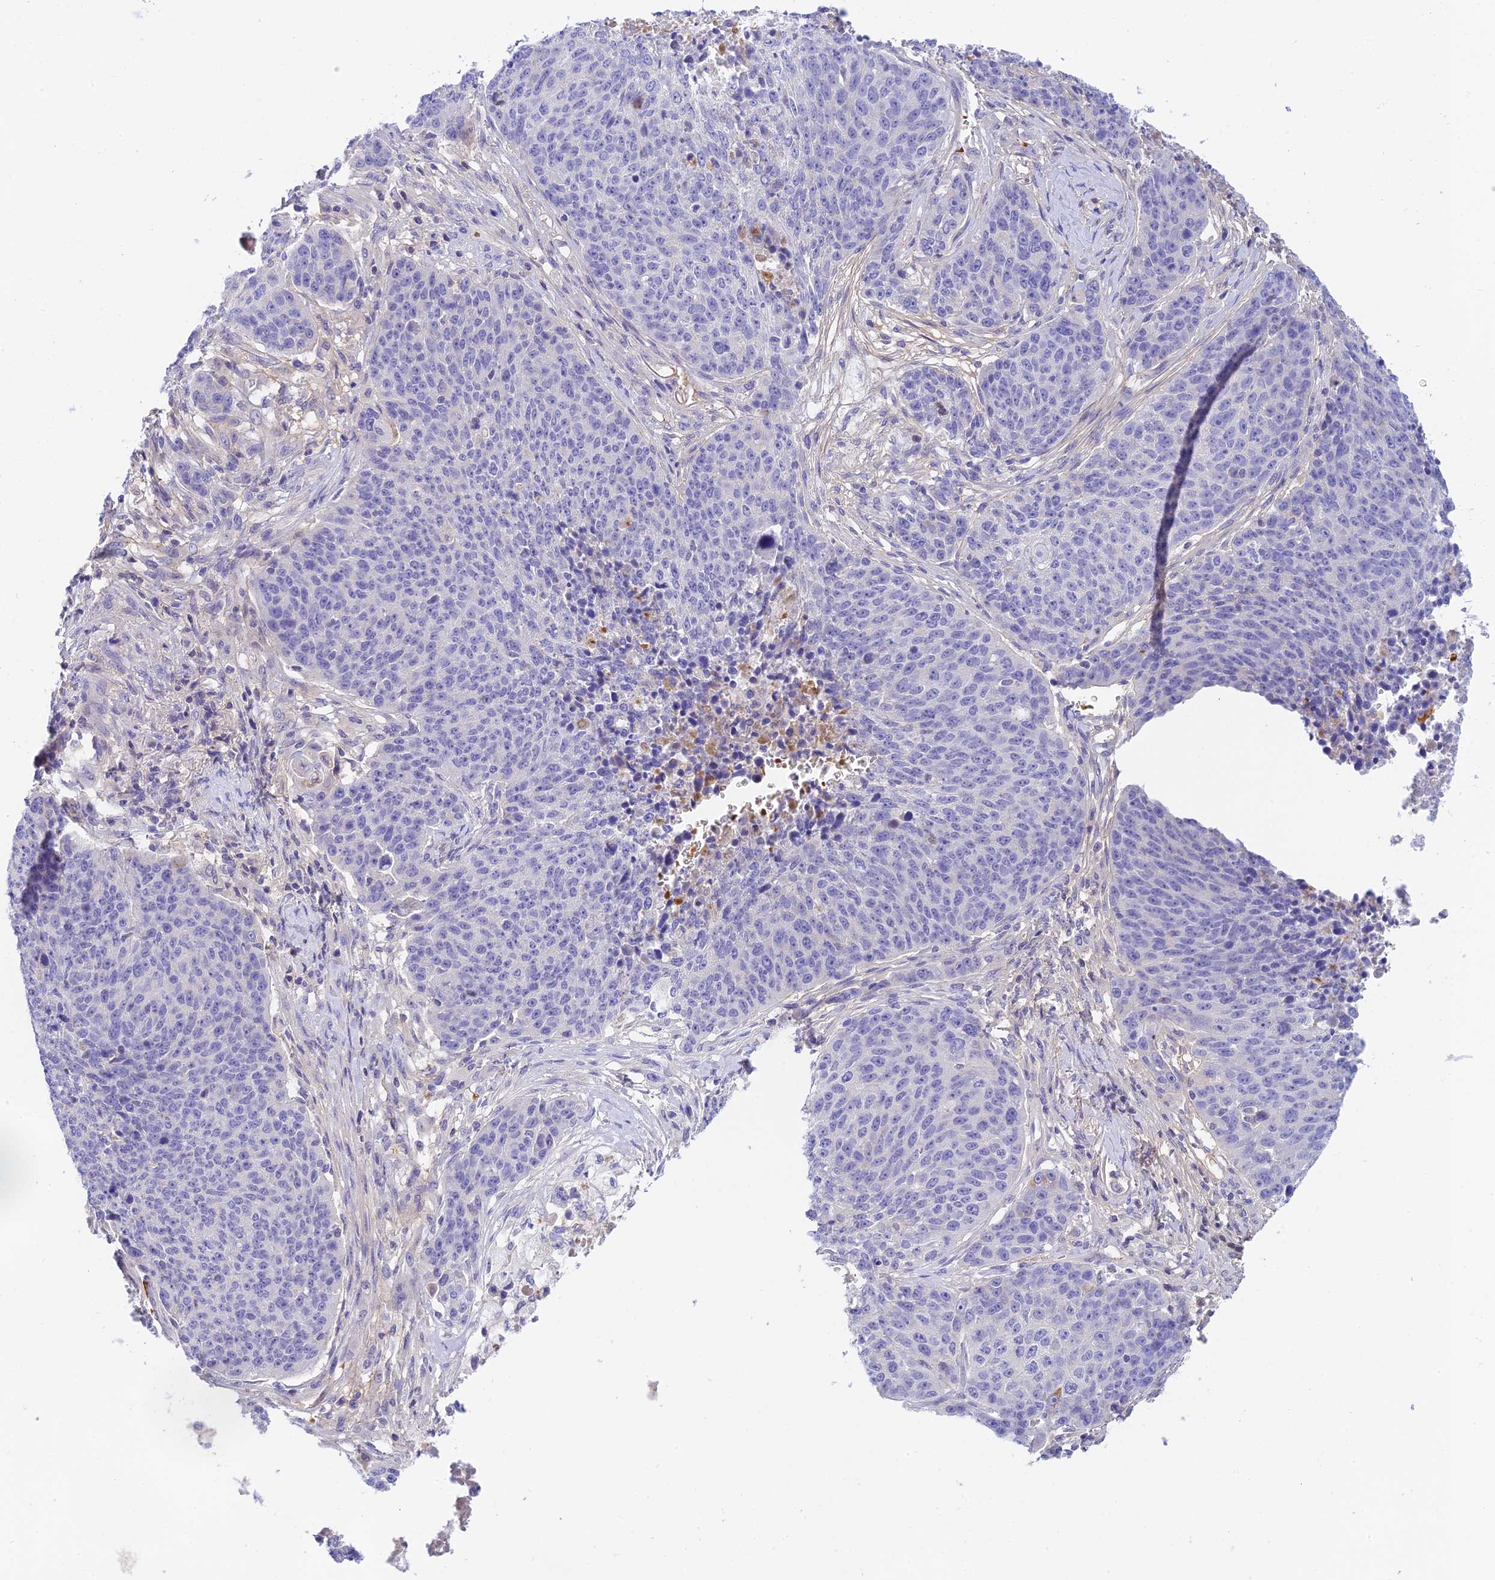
{"staining": {"intensity": "negative", "quantity": "none", "location": "none"}, "tissue": "lung cancer", "cell_type": "Tumor cells", "image_type": "cancer", "snomed": [{"axis": "morphology", "description": "Normal tissue, NOS"}, {"axis": "morphology", "description": "Squamous cell carcinoma, NOS"}, {"axis": "topography", "description": "Lymph node"}, {"axis": "topography", "description": "Lung"}], "caption": "IHC photomicrograph of lung cancer (squamous cell carcinoma) stained for a protein (brown), which displays no expression in tumor cells. The staining was performed using DAB to visualize the protein expression in brown, while the nuclei were stained in blue with hematoxylin (Magnification: 20x).", "gene": "HDHD2", "patient": {"sex": "male", "age": 66}}